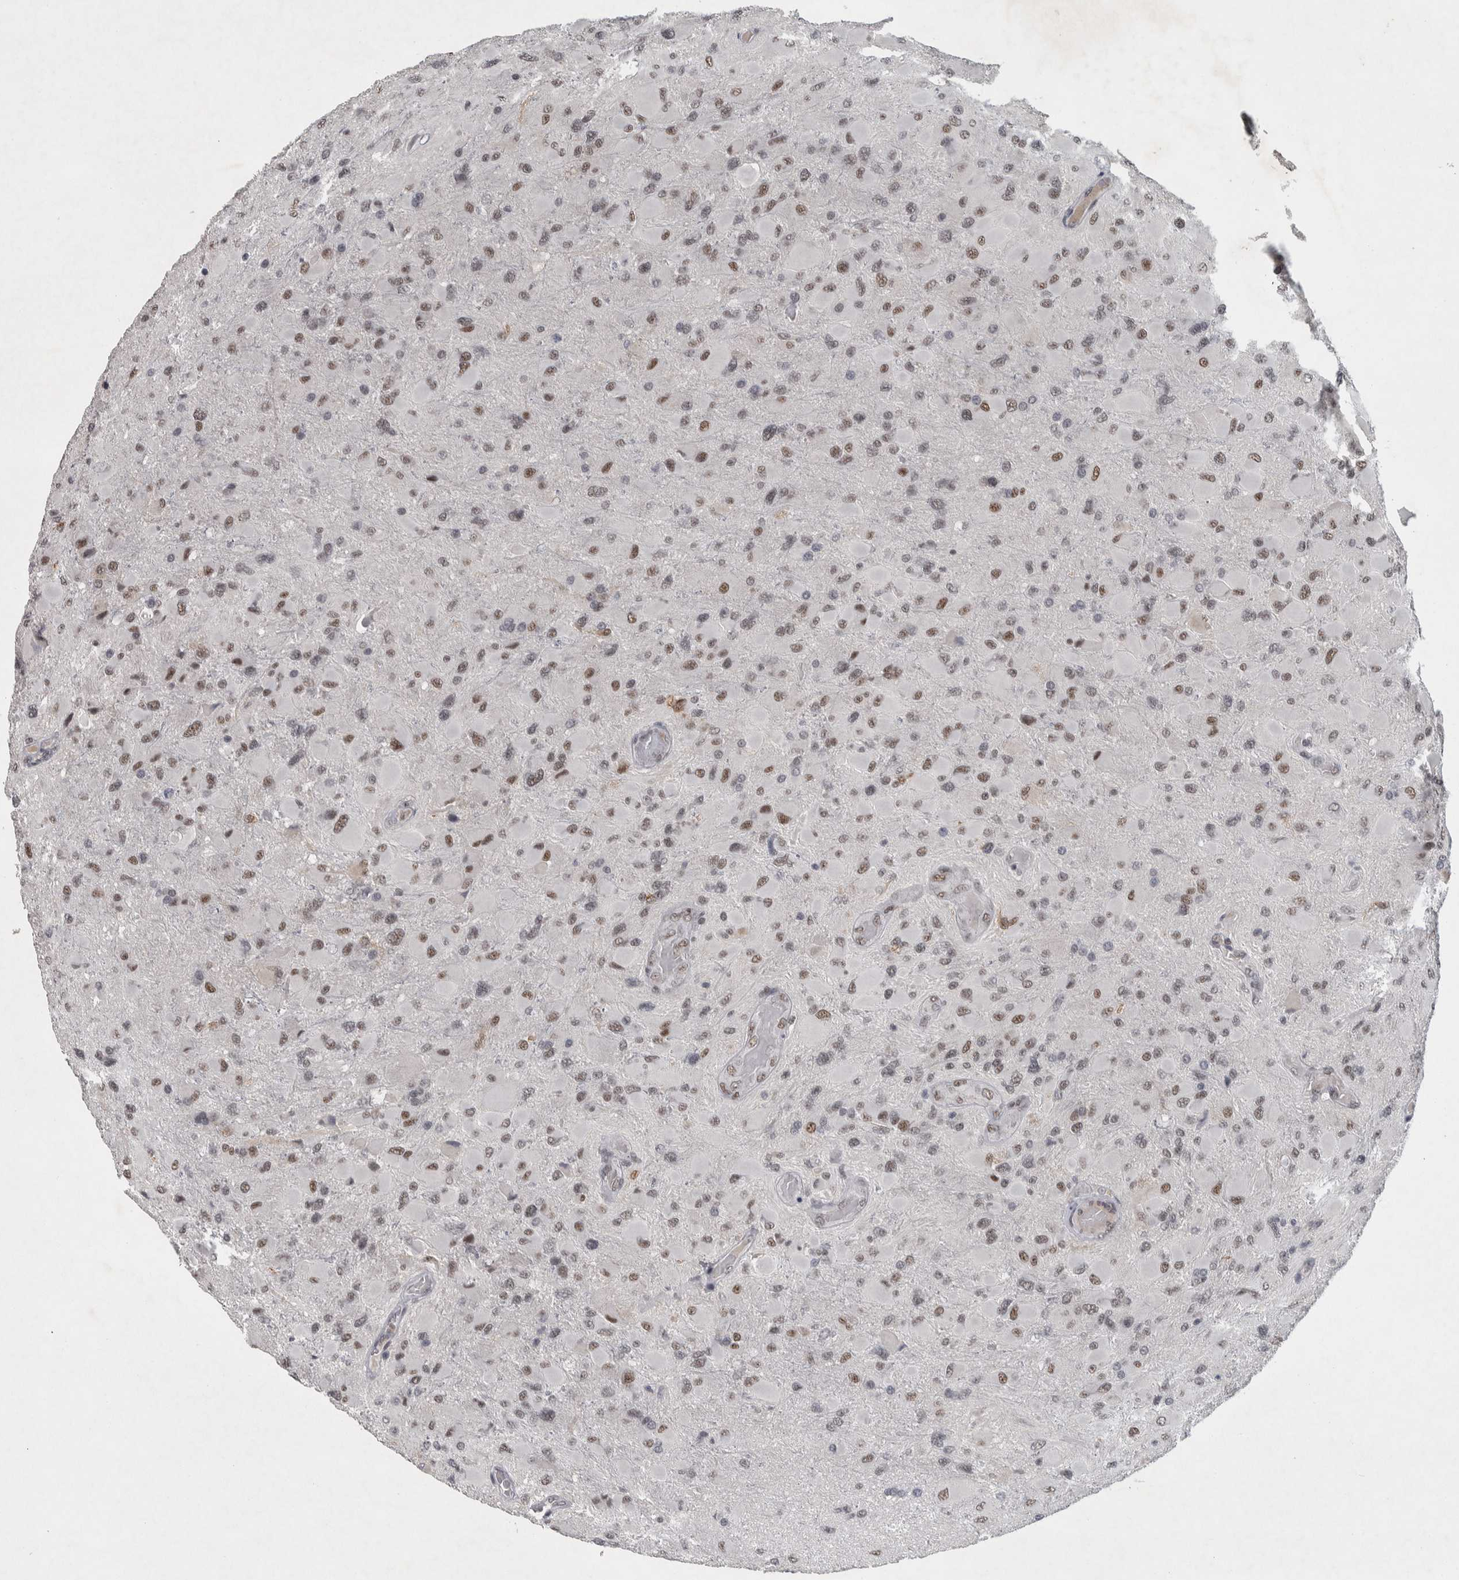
{"staining": {"intensity": "moderate", "quantity": ">75%", "location": "nuclear"}, "tissue": "glioma", "cell_type": "Tumor cells", "image_type": "cancer", "snomed": [{"axis": "morphology", "description": "Glioma, malignant, High grade"}, {"axis": "topography", "description": "Cerebral cortex"}], "caption": "Moderate nuclear protein expression is appreciated in about >75% of tumor cells in glioma.", "gene": "DDX42", "patient": {"sex": "female", "age": 36}}